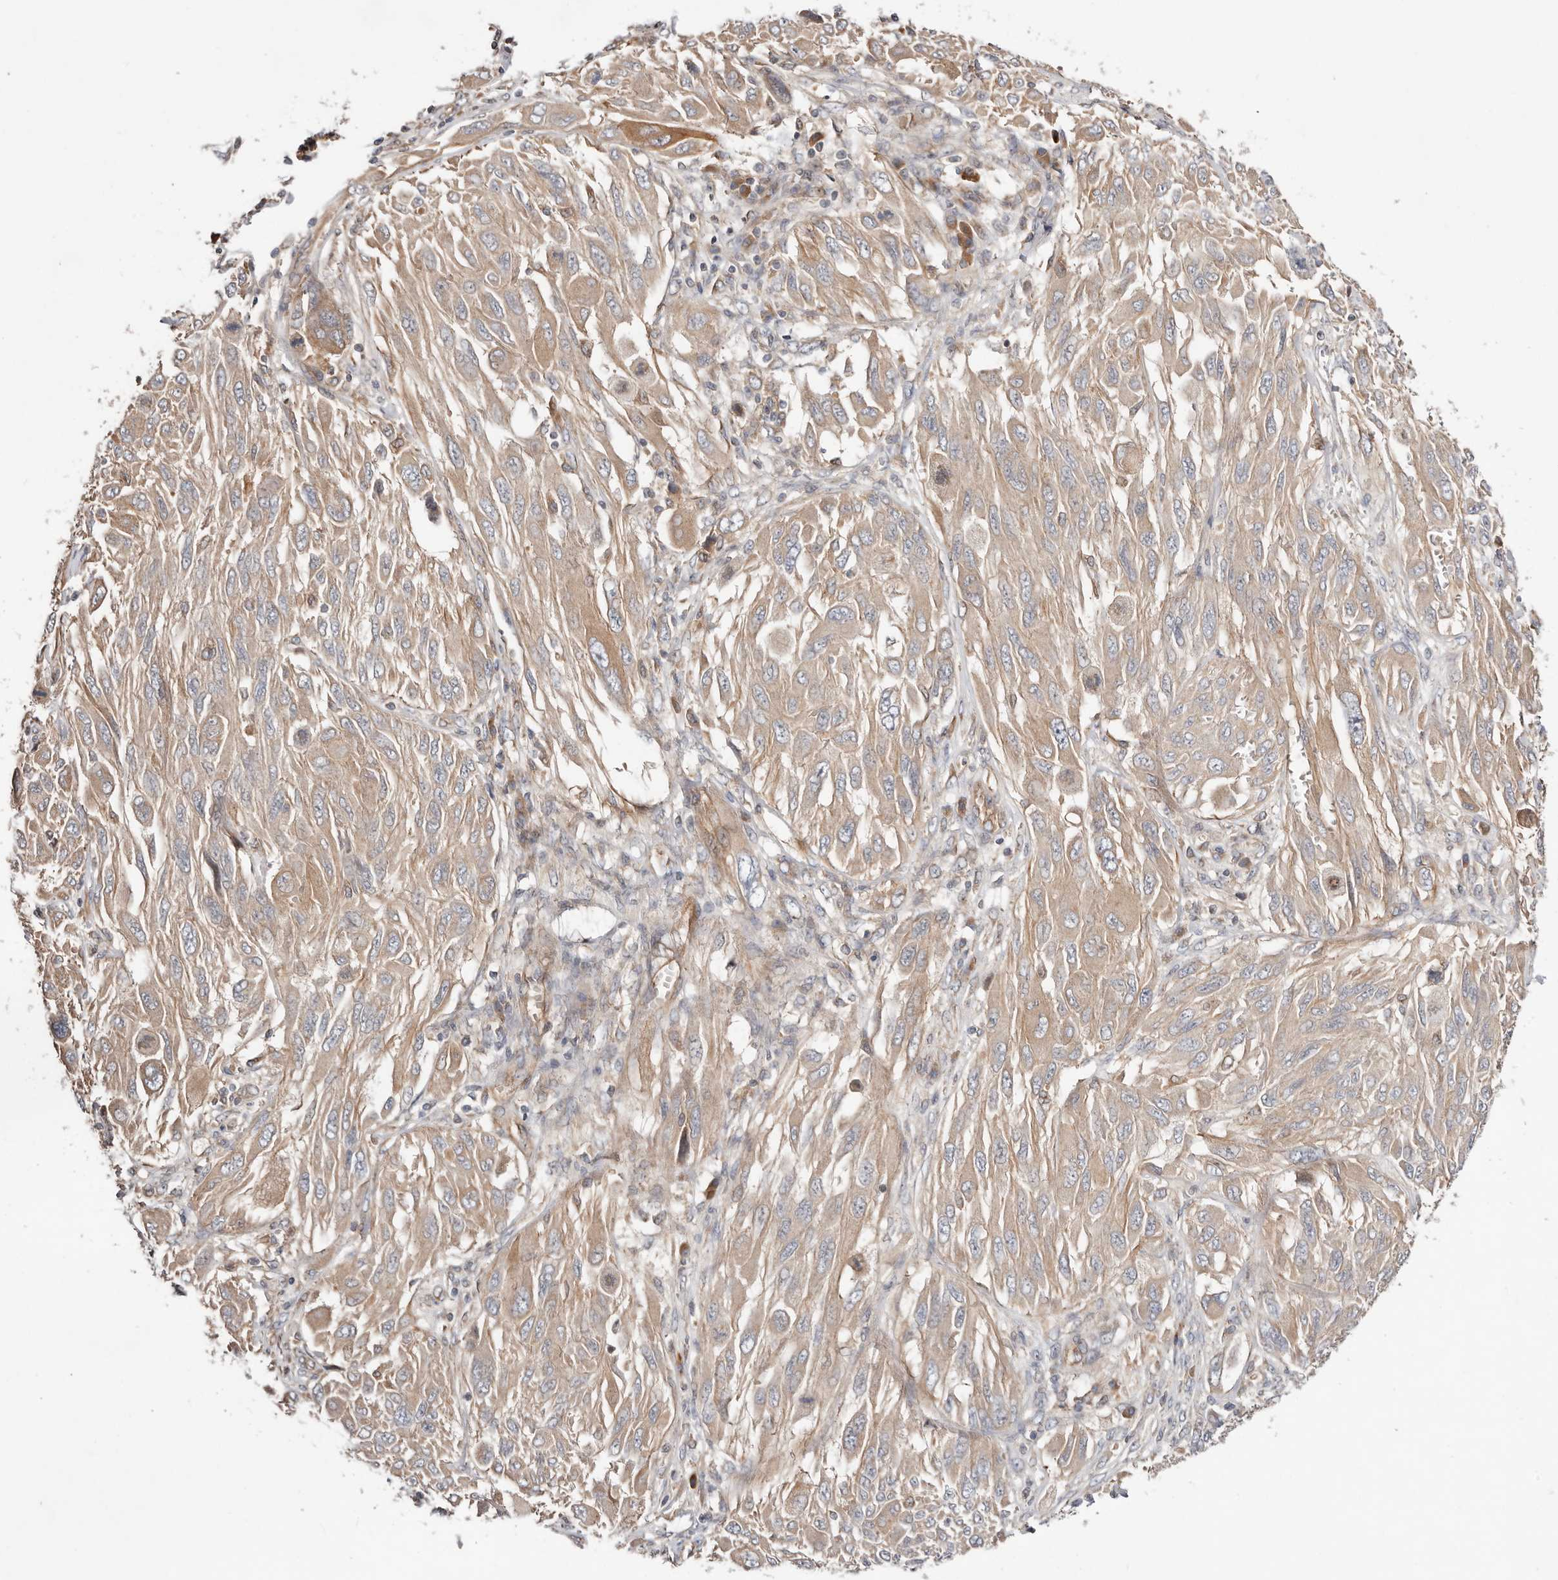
{"staining": {"intensity": "weak", "quantity": ">75%", "location": "cytoplasmic/membranous"}, "tissue": "melanoma", "cell_type": "Tumor cells", "image_type": "cancer", "snomed": [{"axis": "morphology", "description": "Malignant melanoma, NOS"}, {"axis": "topography", "description": "Skin"}], "caption": "This is an image of immunohistochemistry staining of malignant melanoma, which shows weak staining in the cytoplasmic/membranous of tumor cells.", "gene": "MACF1", "patient": {"sex": "female", "age": 91}}